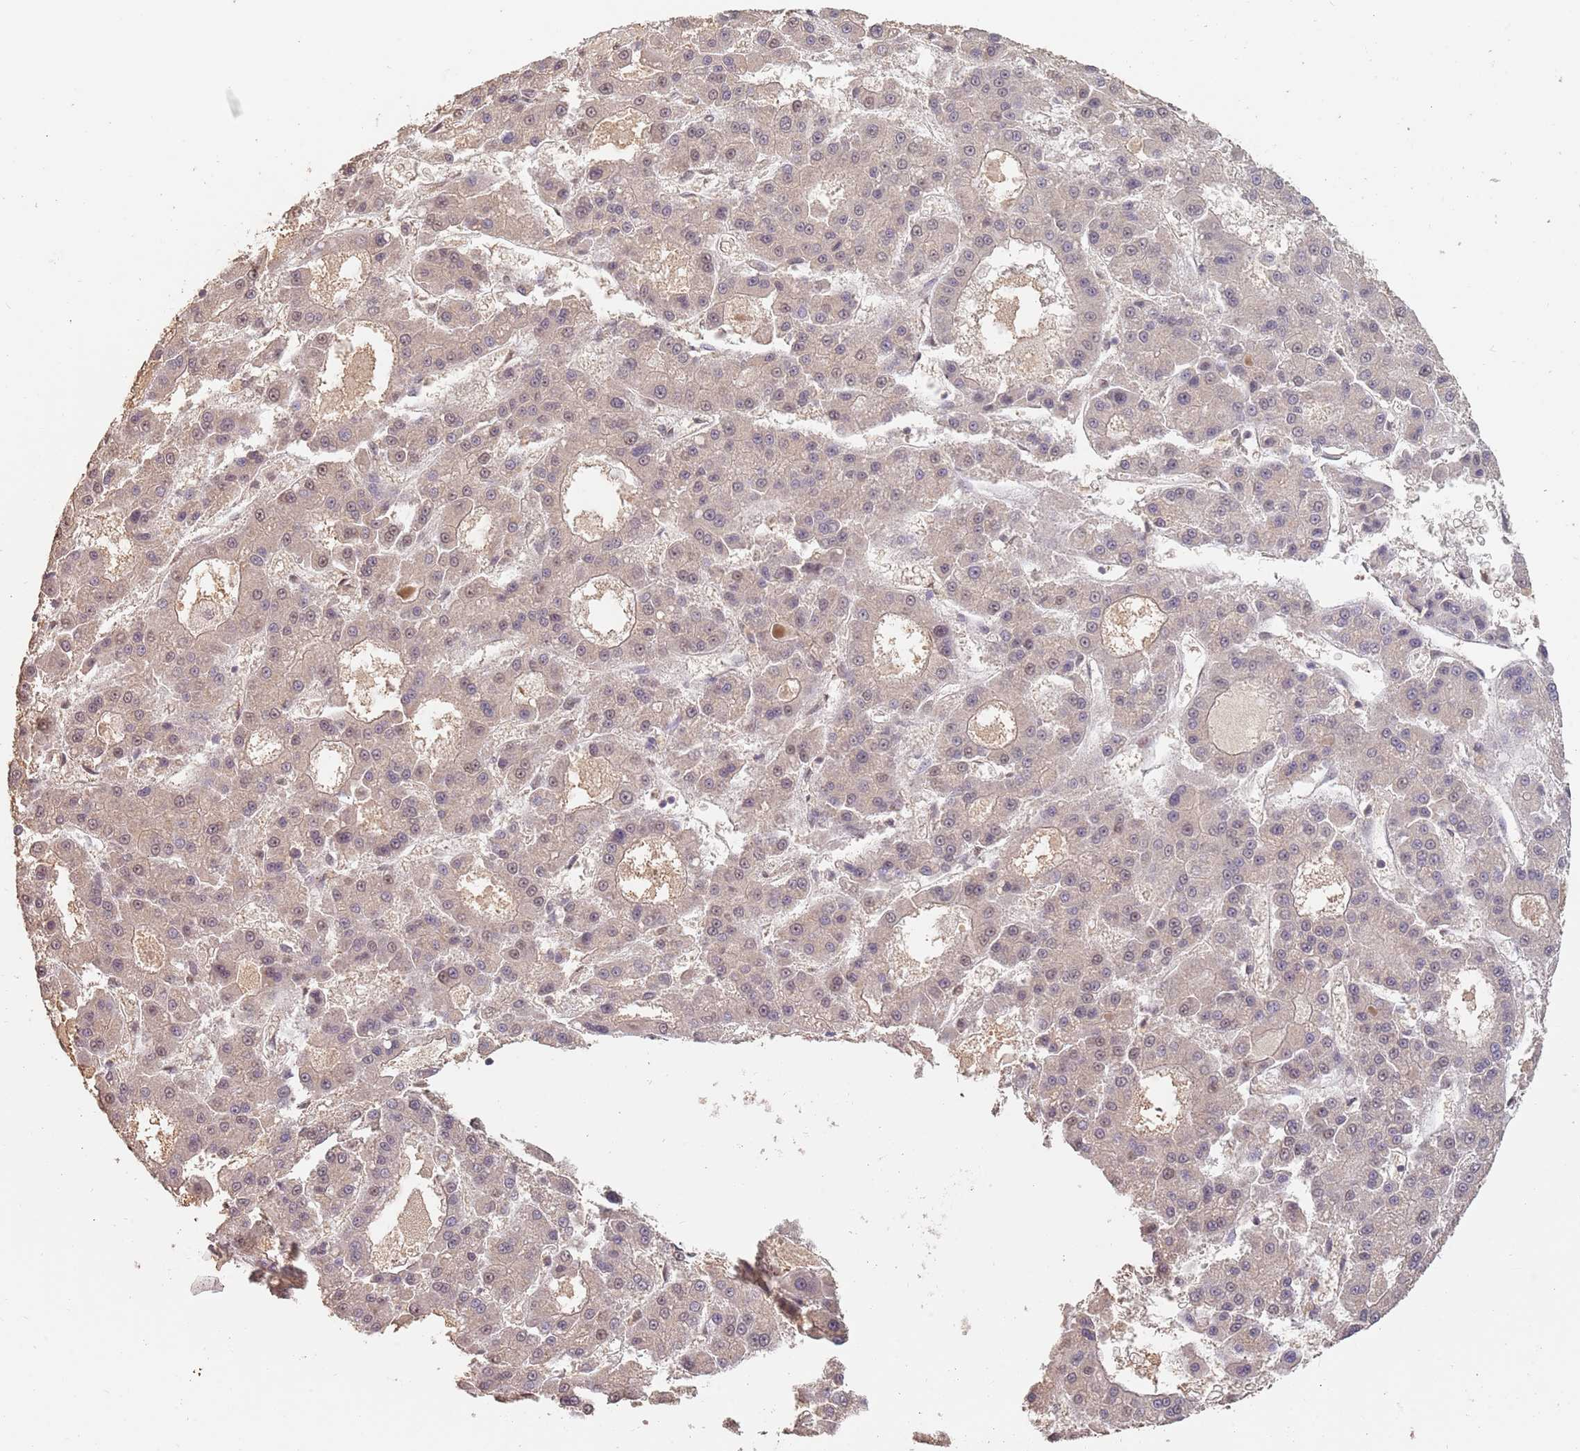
{"staining": {"intensity": "weak", "quantity": "<25%", "location": "nuclear"}, "tissue": "liver cancer", "cell_type": "Tumor cells", "image_type": "cancer", "snomed": [{"axis": "morphology", "description": "Carcinoma, Hepatocellular, NOS"}, {"axis": "topography", "description": "Liver"}], "caption": "Immunohistochemical staining of liver hepatocellular carcinoma demonstrates no significant positivity in tumor cells.", "gene": "RFXANK", "patient": {"sex": "male", "age": 70}}